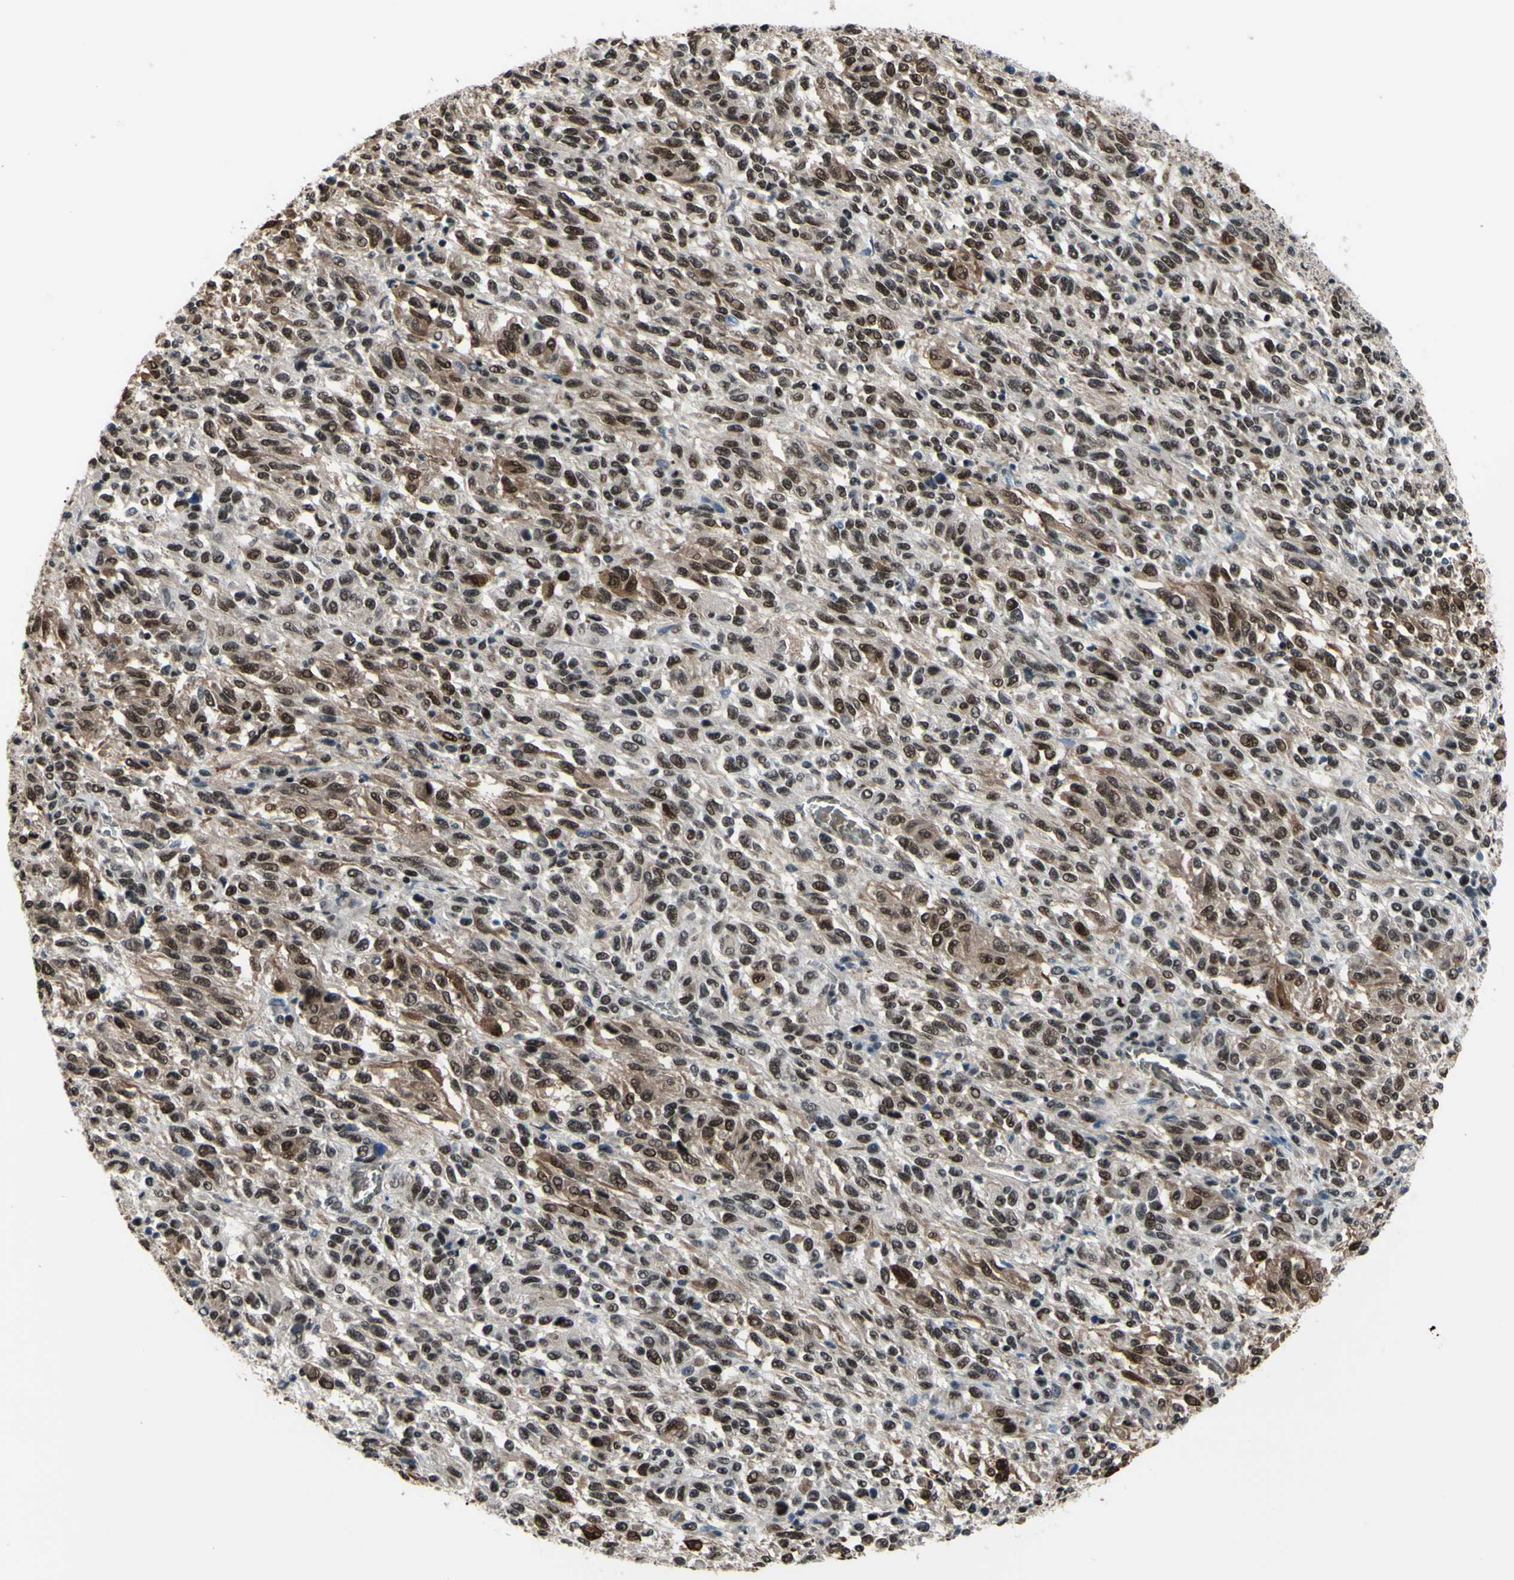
{"staining": {"intensity": "strong", "quantity": ">75%", "location": "cytoplasmic/membranous,nuclear"}, "tissue": "melanoma", "cell_type": "Tumor cells", "image_type": "cancer", "snomed": [{"axis": "morphology", "description": "Malignant melanoma, Metastatic site"}, {"axis": "topography", "description": "Lung"}], "caption": "This photomicrograph displays immunohistochemistry (IHC) staining of malignant melanoma (metastatic site), with high strong cytoplasmic/membranous and nuclear staining in about >75% of tumor cells.", "gene": "THAP12", "patient": {"sex": "male", "age": 64}}